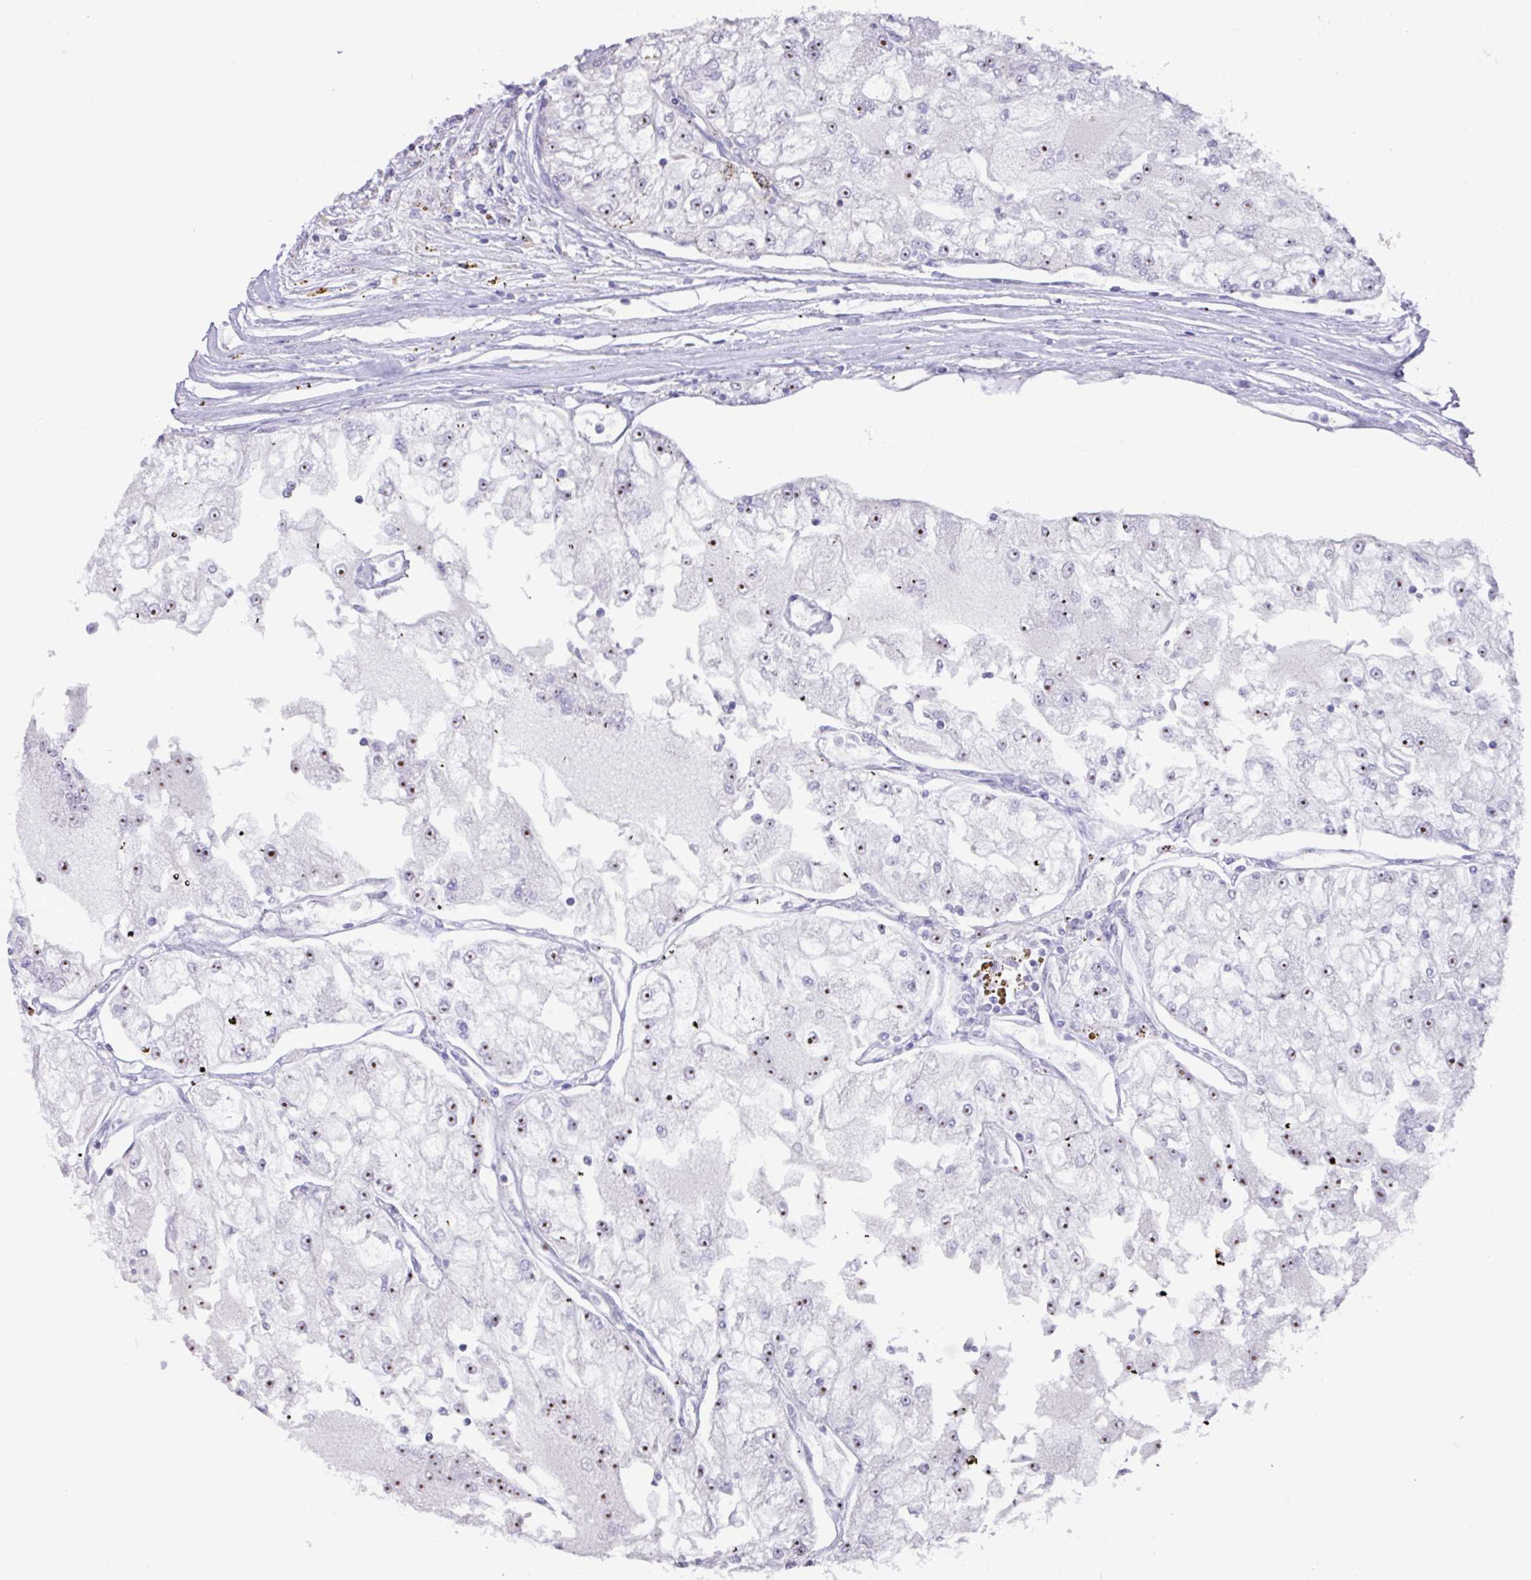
{"staining": {"intensity": "moderate", "quantity": ">75%", "location": "nuclear"}, "tissue": "renal cancer", "cell_type": "Tumor cells", "image_type": "cancer", "snomed": [{"axis": "morphology", "description": "Adenocarcinoma, NOS"}, {"axis": "topography", "description": "Kidney"}], "caption": "This photomicrograph demonstrates renal cancer stained with immunohistochemistry (IHC) to label a protein in brown. The nuclear of tumor cells show moderate positivity for the protein. Nuclei are counter-stained blue.", "gene": "MT-ND4", "patient": {"sex": "female", "age": 72}}